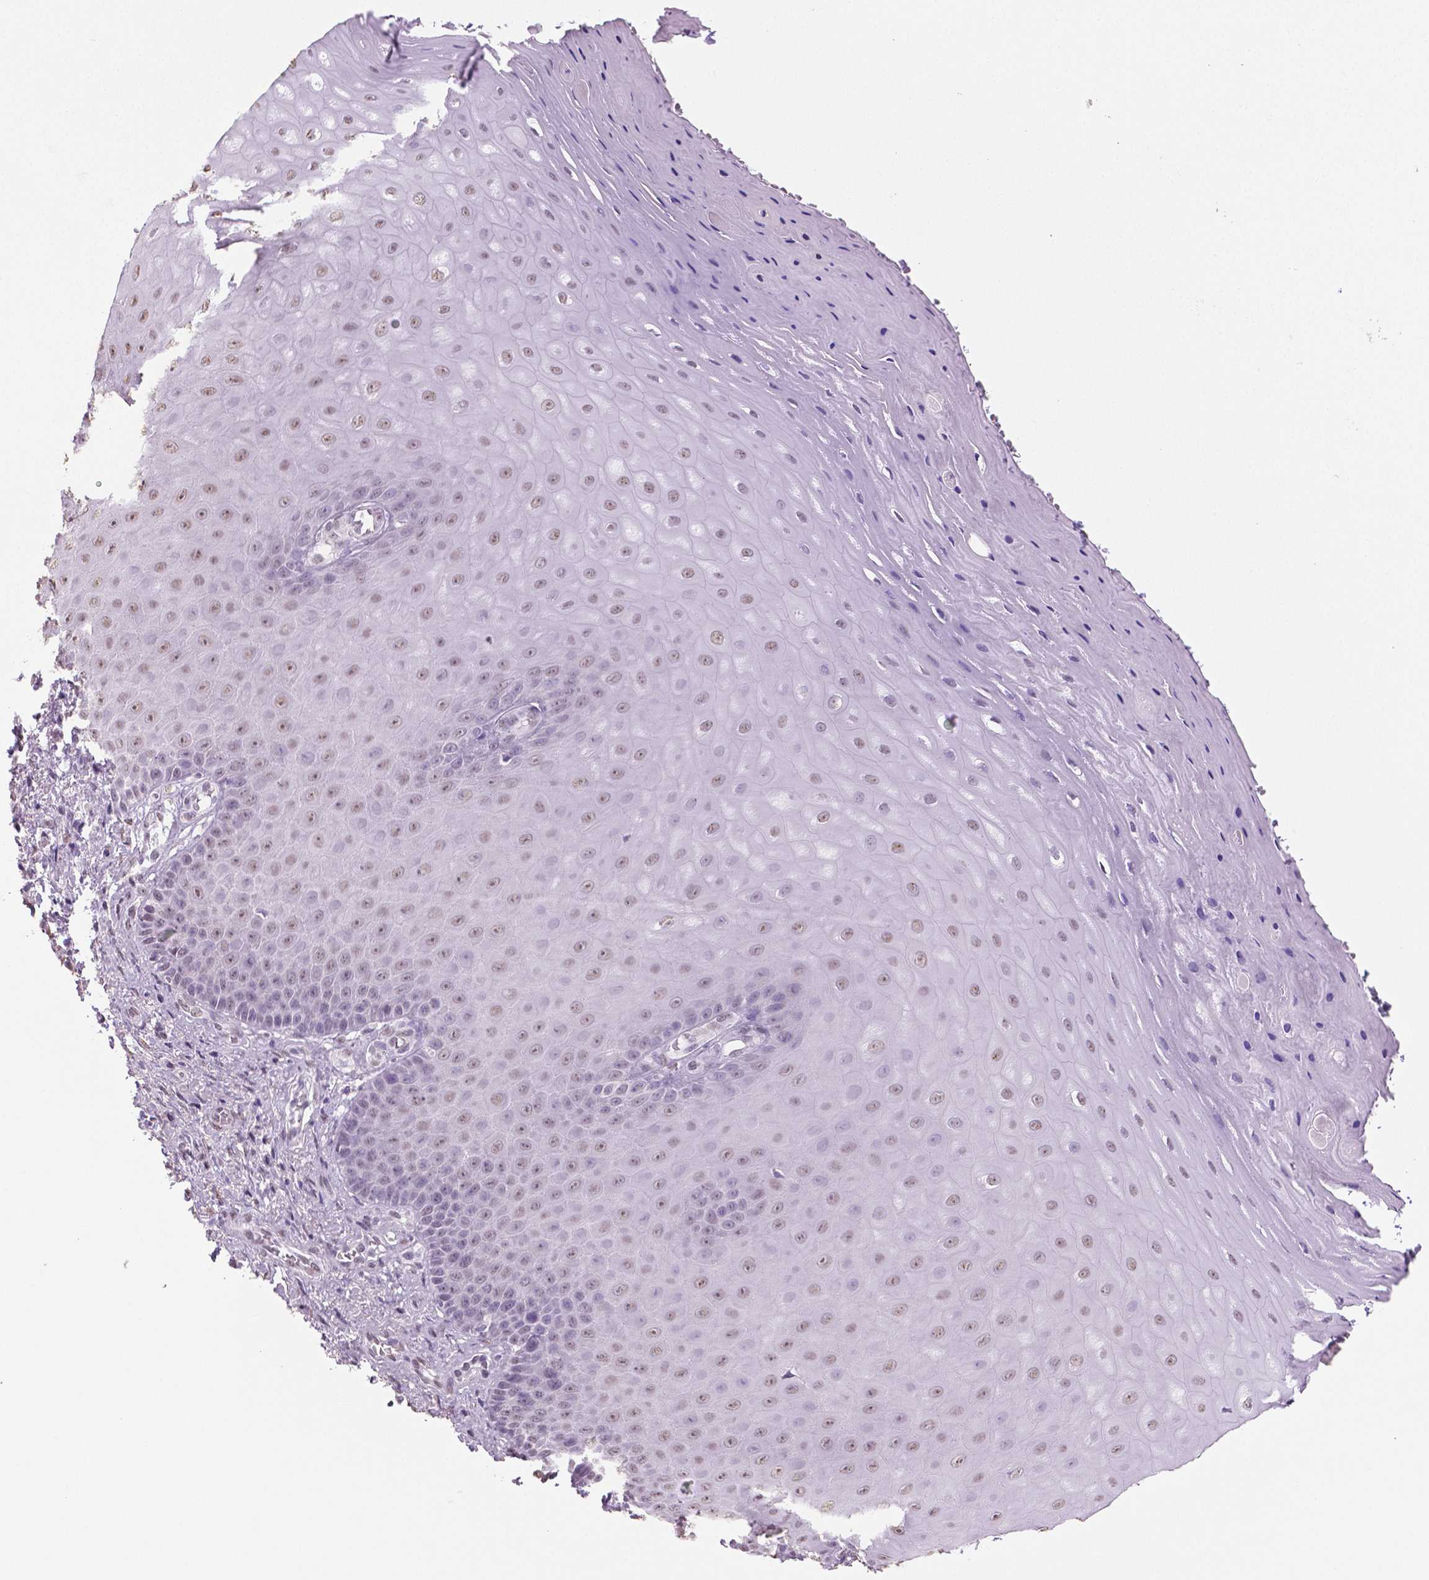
{"staining": {"intensity": "weak", "quantity": "25%-75%", "location": "nuclear"}, "tissue": "vagina", "cell_type": "Squamous epithelial cells", "image_type": "normal", "snomed": [{"axis": "morphology", "description": "Normal tissue, NOS"}, {"axis": "topography", "description": "Vagina"}], "caption": "Immunohistochemistry of unremarkable vagina displays low levels of weak nuclear expression in approximately 25%-75% of squamous epithelial cells.", "gene": "IGF2BP1", "patient": {"sex": "female", "age": 83}}